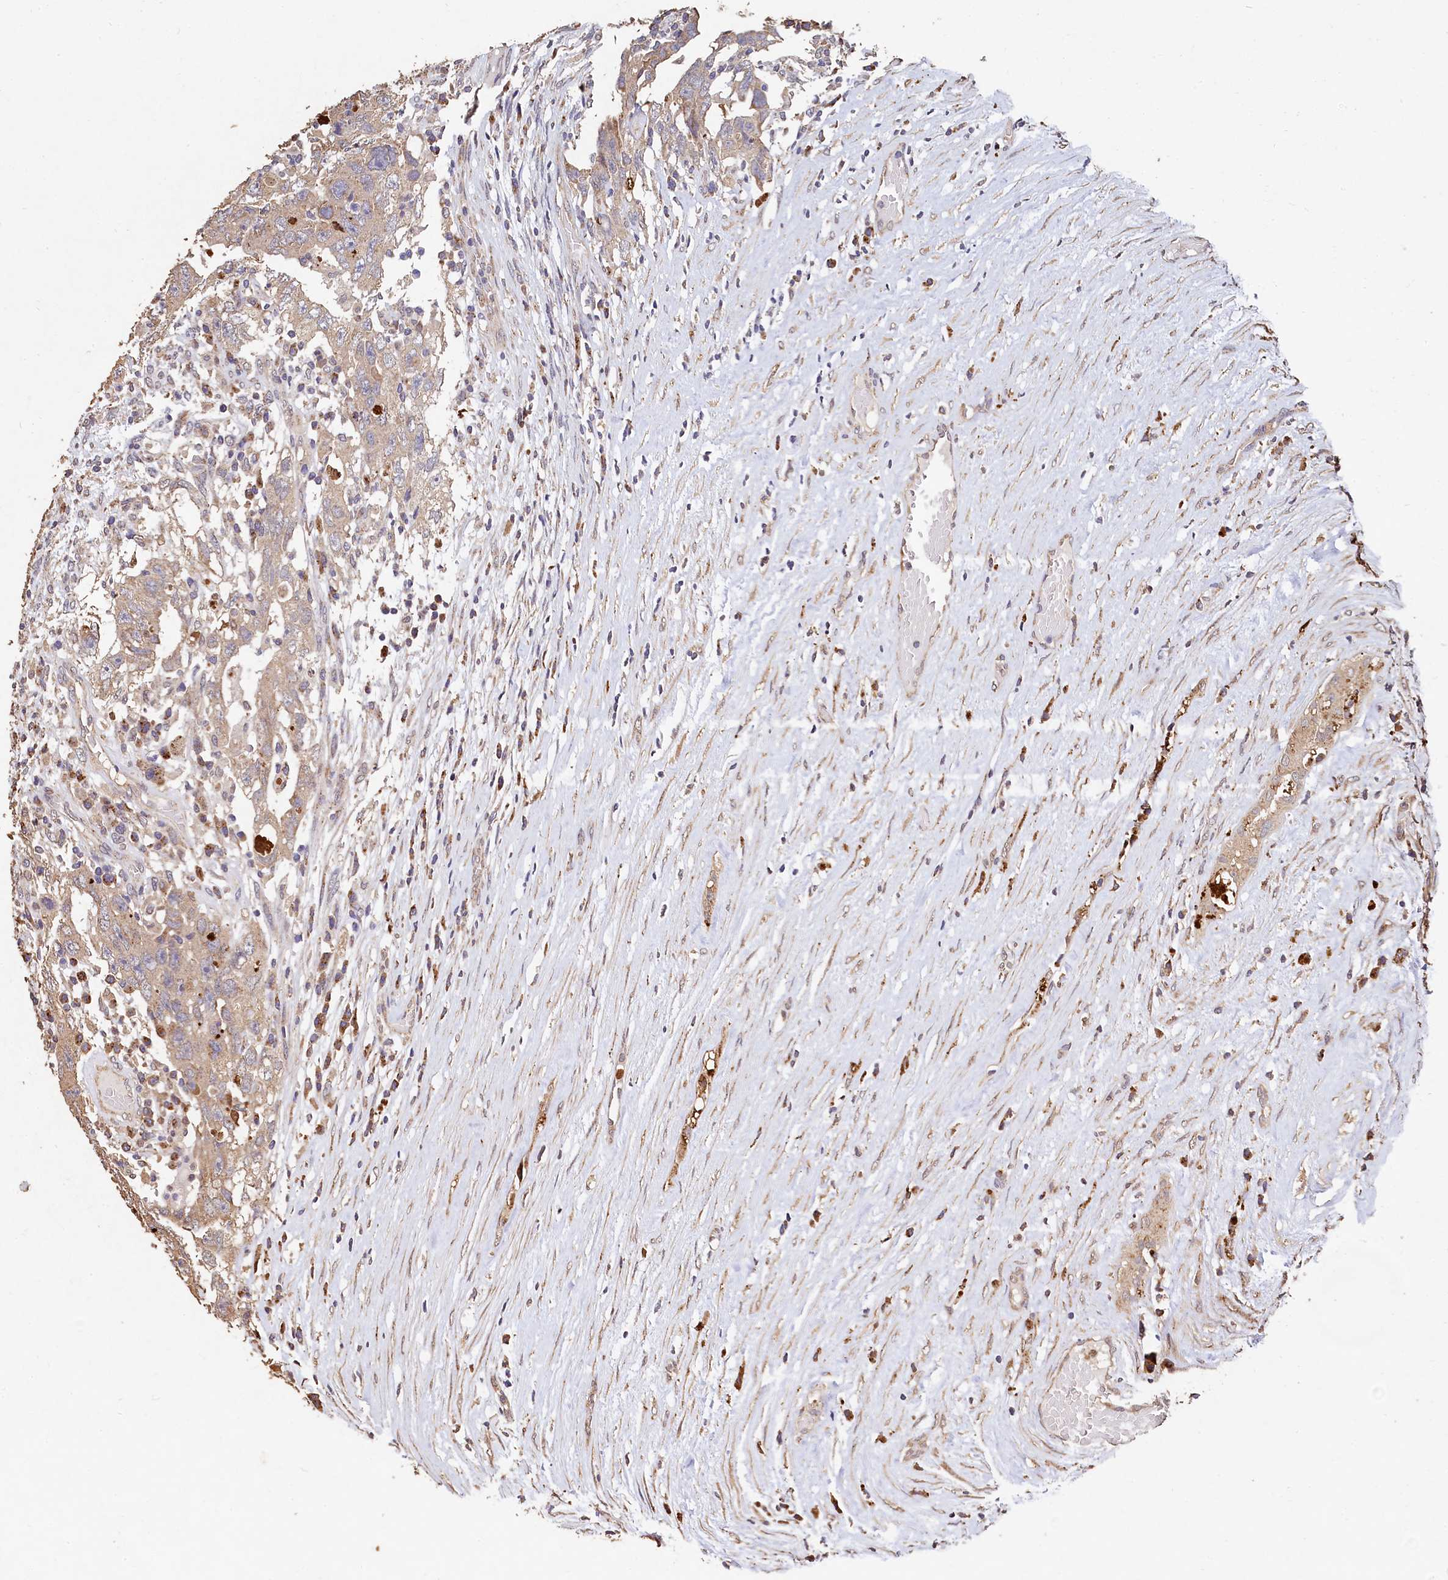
{"staining": {"intensity": "weak", "quantity": "25%-75%", "location": "cytoplasmic/membranous"}, "tissue": "testis cancer", "cell_type": "Tumor cells", "image_type": "cancer", "snomed": [{"axis": "morphology", "description": "Carcinoma, Embryonal, NOS"}, {"axis": "topography", "description": "Testis"}], "caption": "This is a micrograph of immunohistochemistry (IHC) staining of testis cancer (embryonal carcinoma), which shows weak staining in the cytoplasmic/membranous of tumor cells.", "gene": "LSM4", "patient": {"sex": "male", "age": 26}}